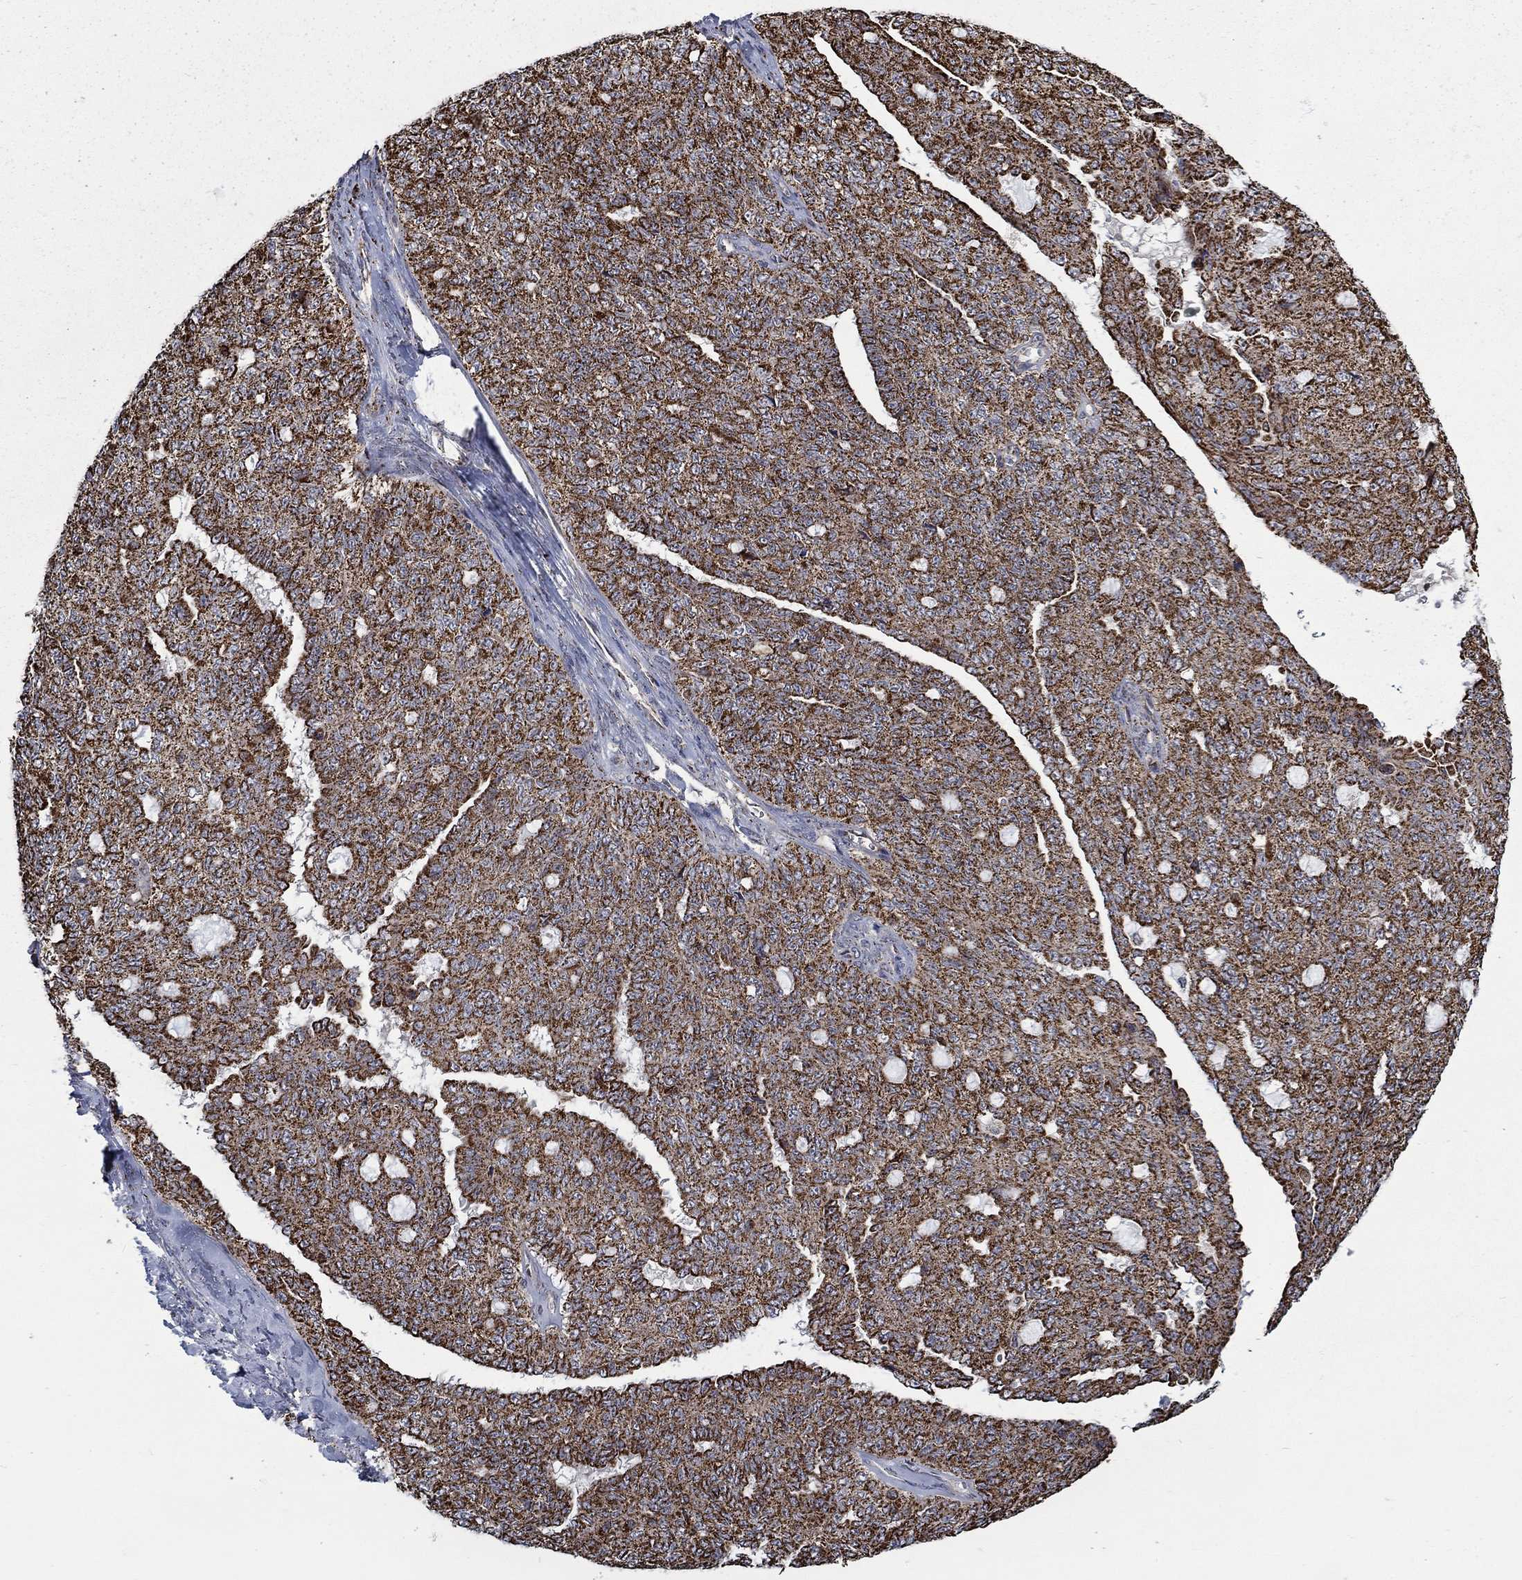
{"staining": {"intensity": "strong", "quantity": ">75%", "location": "cytoplasmic/membranous"}, "tissue": "ovarian cancer", "cell_type": "Tumor cells", "image_type": "cancer", "snomed": [{"axis": "morphology", "description": "Cystadenocarcinoma, serous, NOS"}, {"axis": "topography", "description": "Ovary"}], "caption": "Protein expression analysis of human ovarian serous cystadenocarcinoma reveals strong cytoplasmic/membranous staining in about >75% of tumor cells. (Stains: DAB (3,3'-diaminobenzidine) in brown, nuclei in blue, Microscopy: brightfield microscopy at high magnification).", "gene": "MOAP1", "patient": {"sex": "female", "age": 71}}